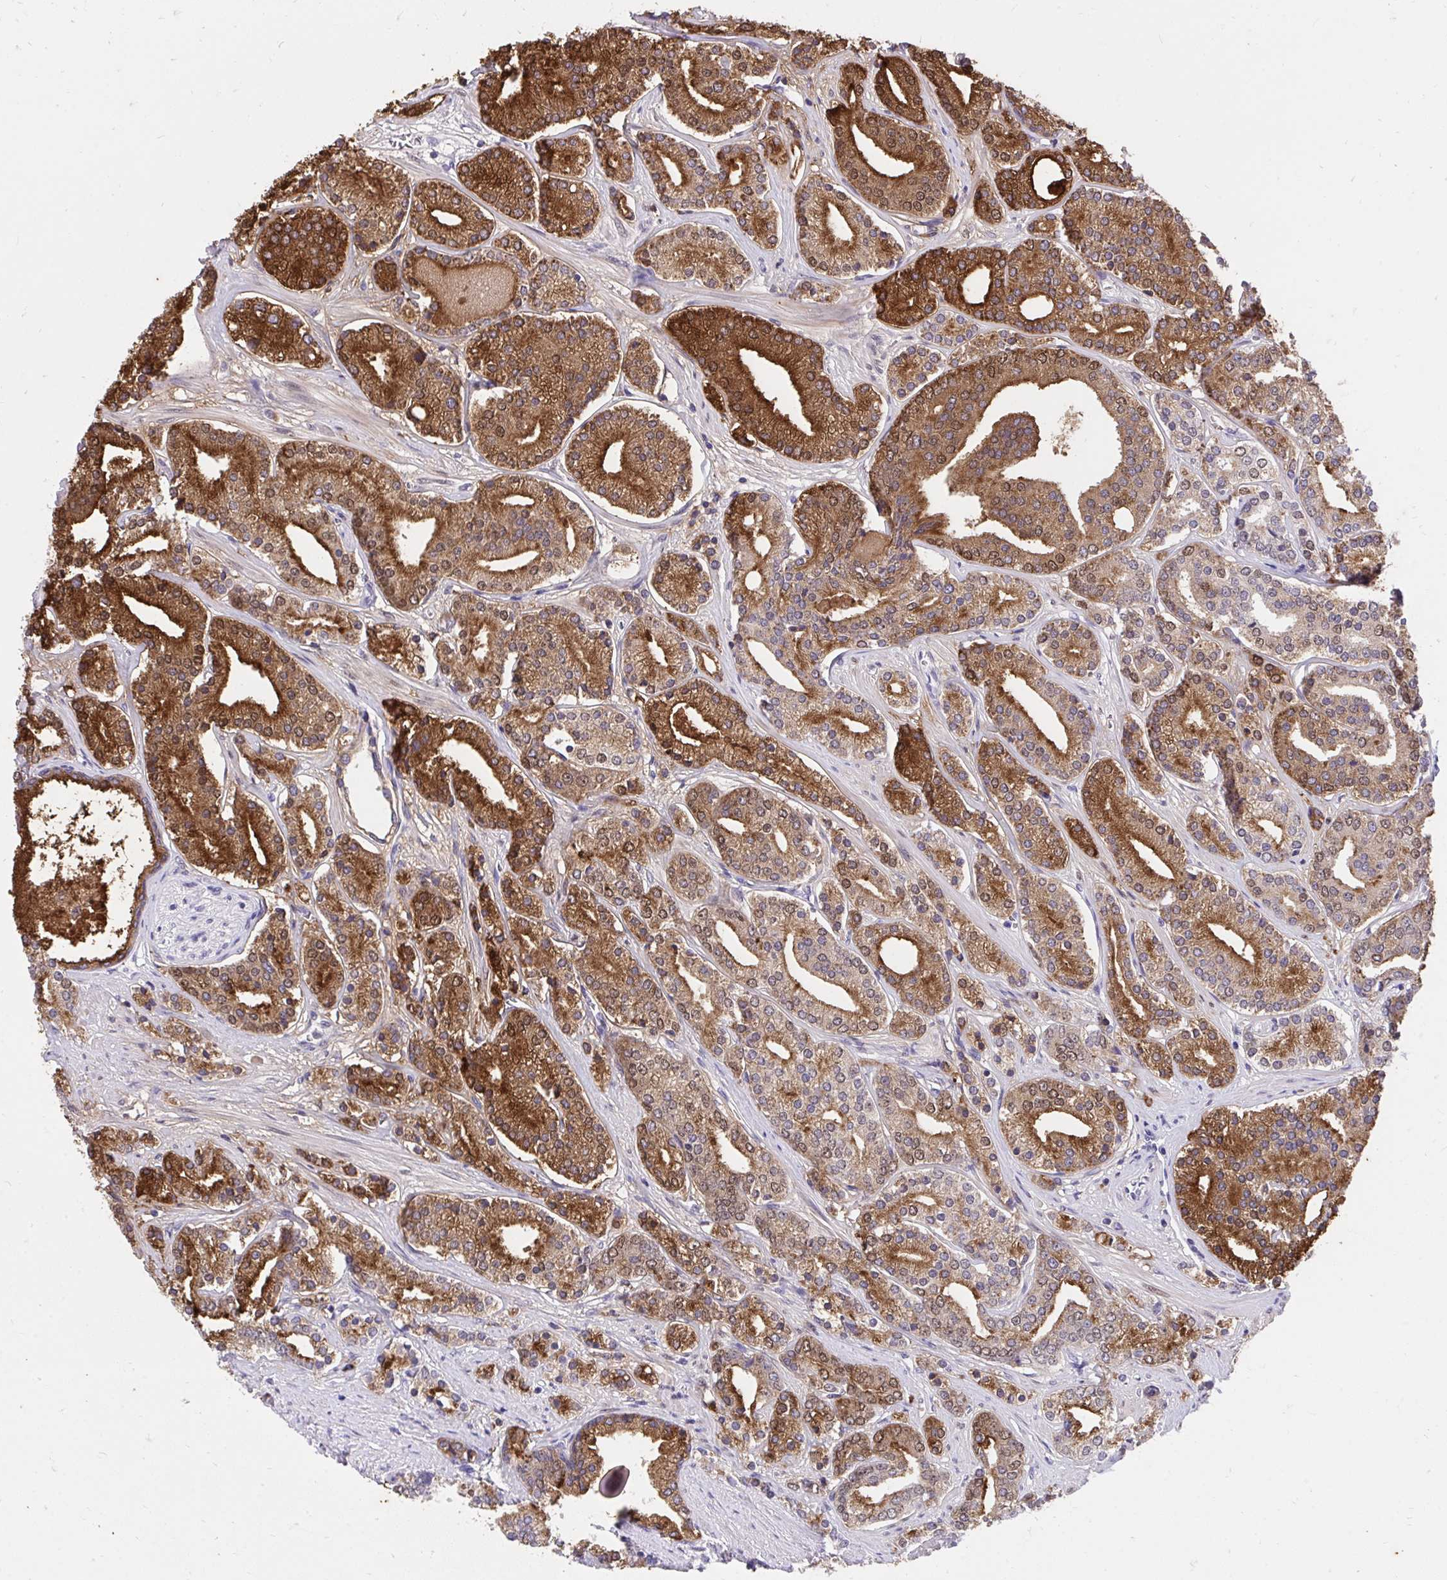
{"staining": {"intensity": "strong", "quantity": ">75%", "location": "cytoplasmic/membranous"}, "tissue": "prostate cancer", "cell_type": "Tumor cells", "image_type": "cancer", "snomed": [{"axis": "morphology", "description": "Adenocarcinoma, High grade"}, {"axis": "topography", "description": "Prostate"}], "caption": "Tumor cells reveal strong cytoplasmic/membranous expression in about >75% of cells in prostate cancer.", "gene": "KLK1", "patient": {"sex": "male", "age": 58}}